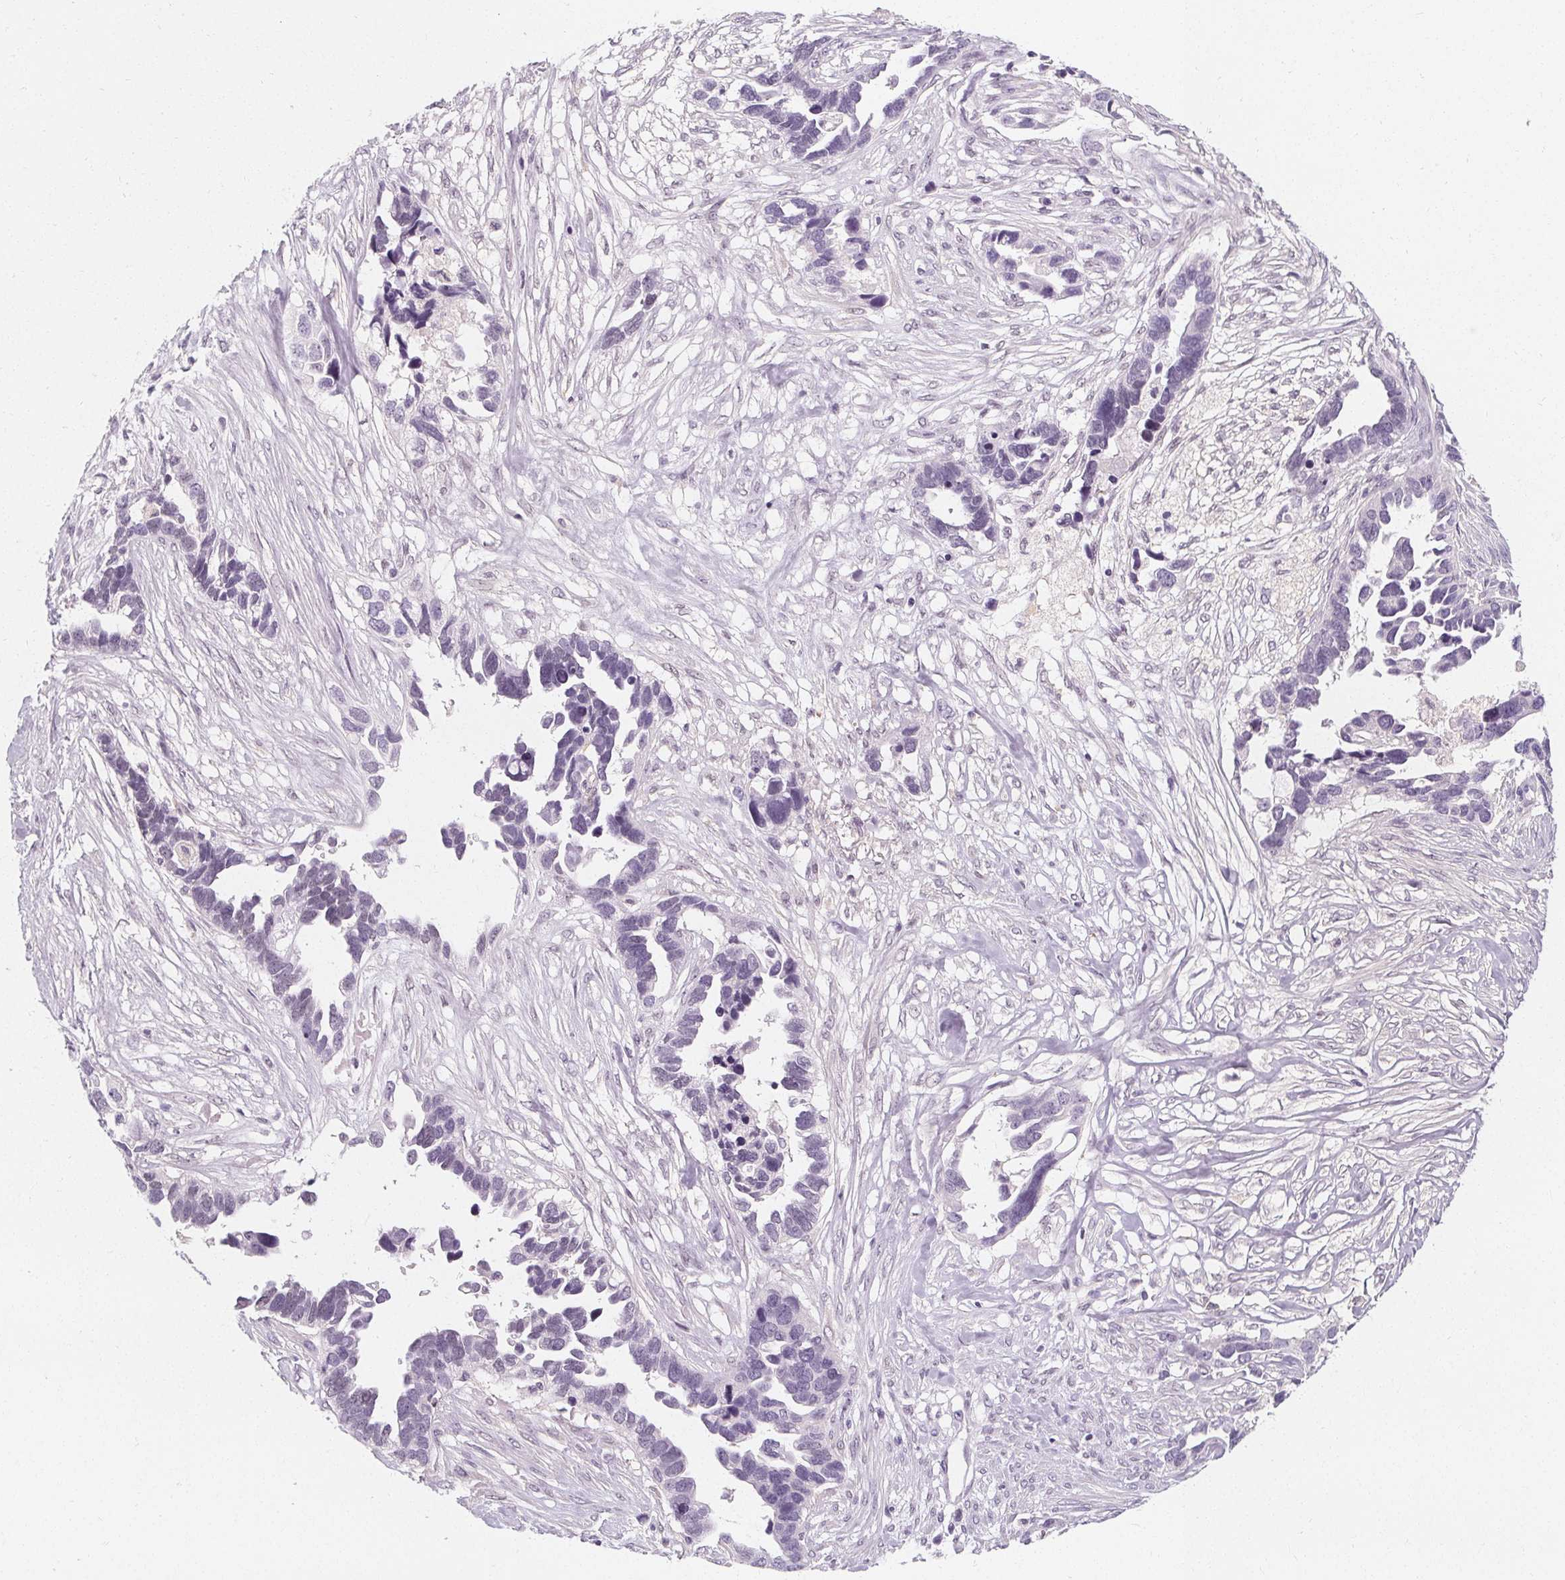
{"staining": {"intensity": "negative", "quantity": "none", "location": "none"}, "tissue": "ovarian cancer", "cell_type": "Tumor cells", "image_type": "cancer", "snomed": [{"axis": "morphology", "description": "Cystadenocarcinoma, serous, NOS"}, {"axis": "topography", "description": "Ovary"}], "caption": "The immunohistochemistry (IHC) histopathology image has no significant positivity in tumor cells of serous cystadenocarcinoma (ovarian) tissue.", "gene": "UGP2", "patient": {"sex": "female", "age": 54}}